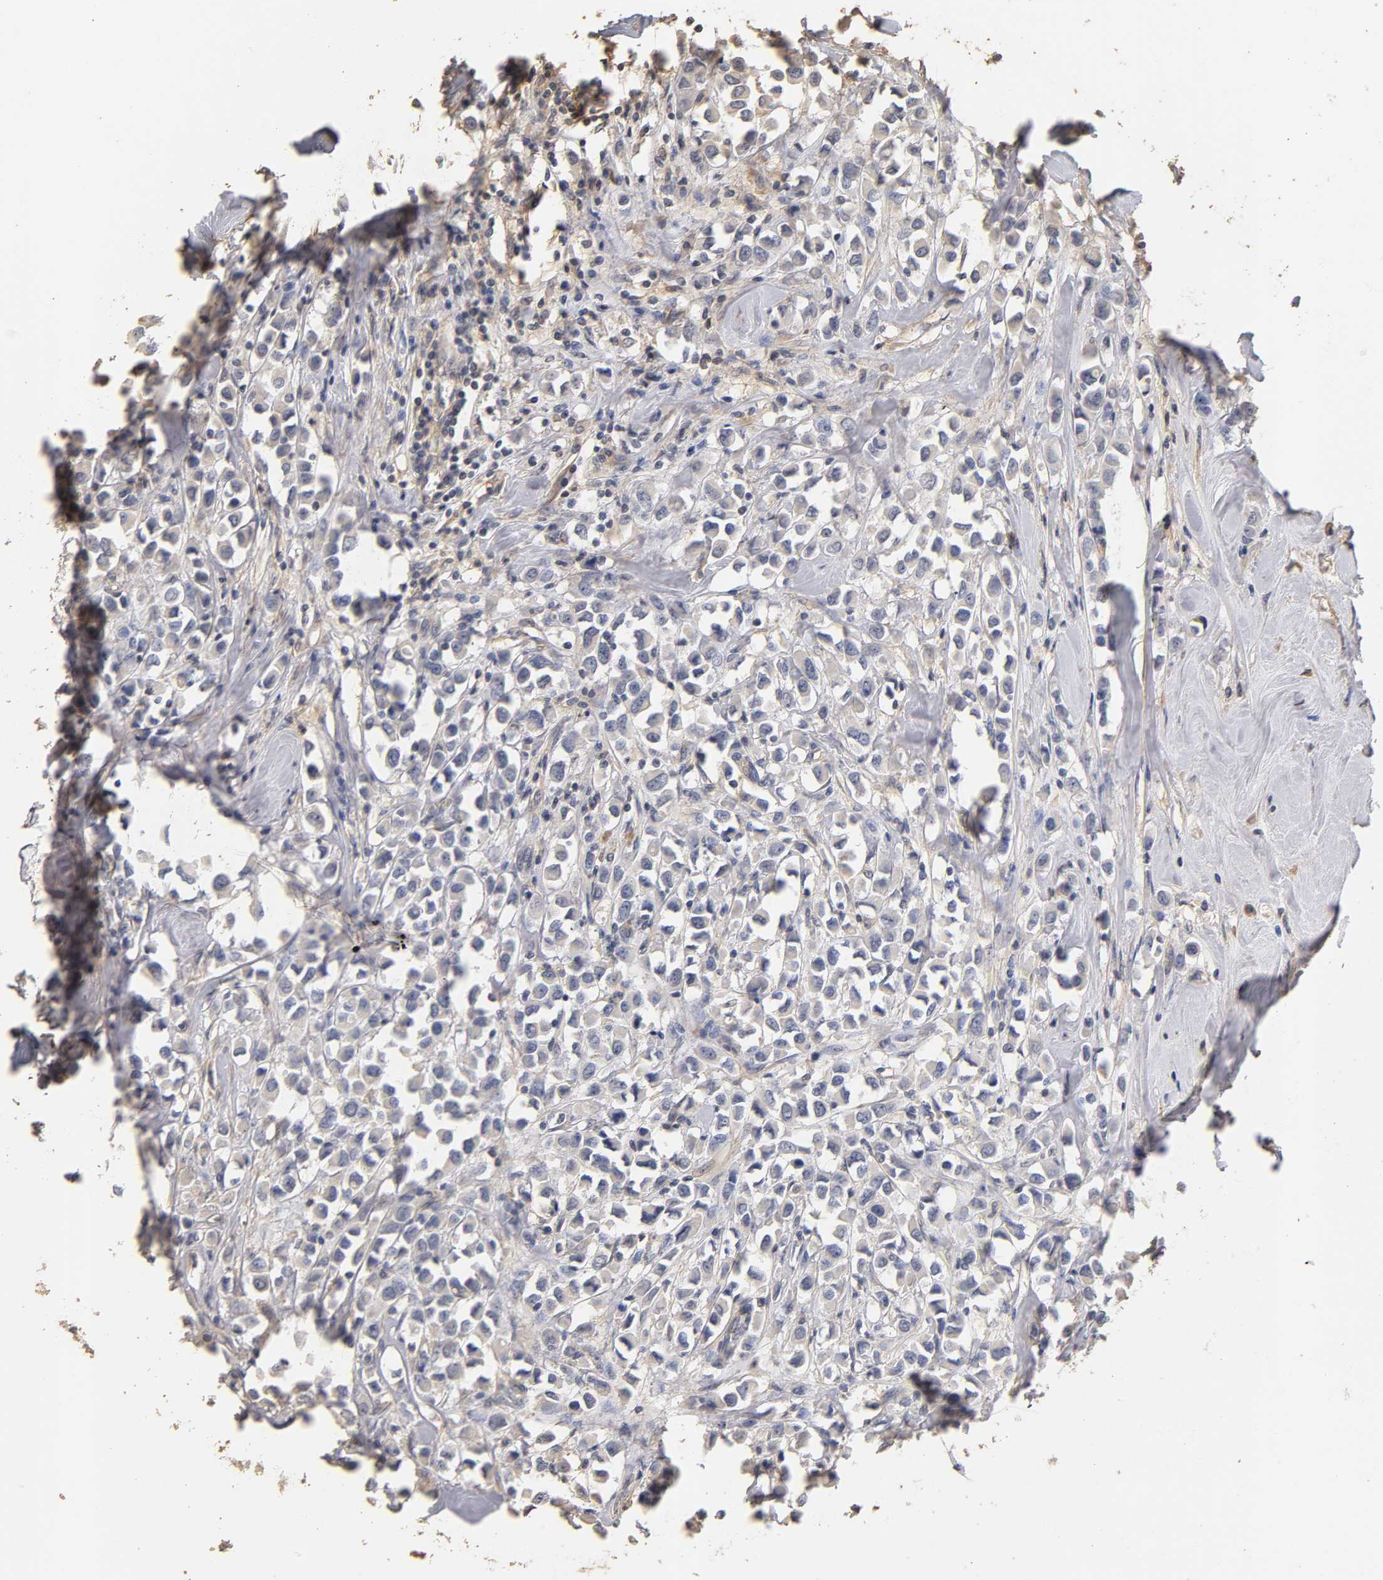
{"staining": {"intensity": "negative", "quantity": "none", "location": "none"}, "tissue": "breast cancer", "cell_type": "Tumor cells", "image_type": "cancer", "snomed": [{"axis": "morphology", "description": "Duct carcinoma"}, {"axis": "topography", "description": "Breast"}], "caption": "Immunohistochemical staining of human breast cancer (infiltrating ductal carcinoma) shows no significant staining in tumor cells.", "gene": "VSIG4", "patient": {"sex": "female", "age": 61}}